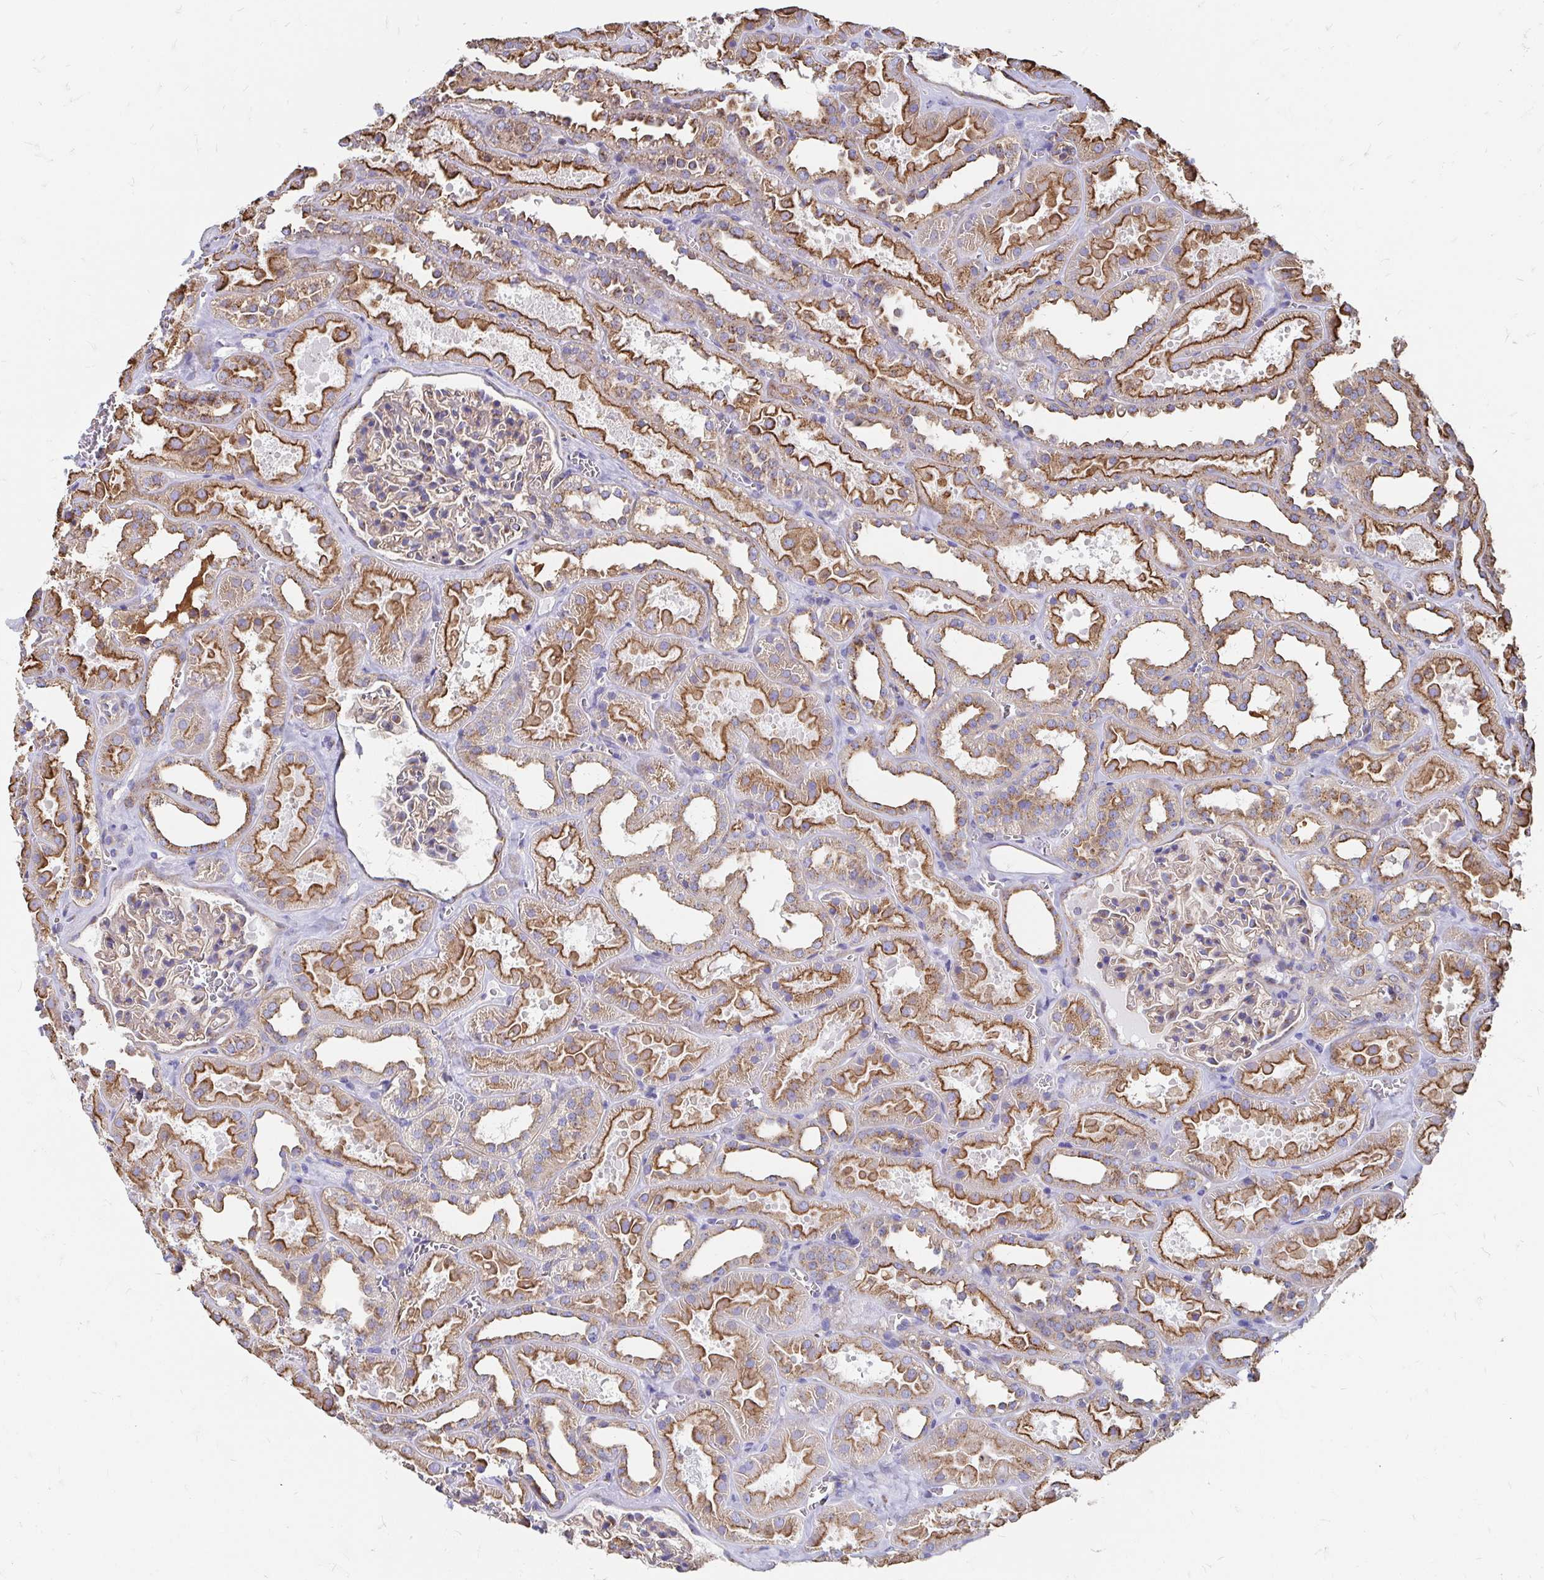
{"staining": {"intensity": "weak", "quantity": "25%-75%", "location": "cytoplasmic/membranous"}, "tissue": "kidney", "cell_type": "Cells in glomeruli", "image_type": "normal", "snomed": [{"axis": "morphology", "description": "Normal tissue, NOS"}, {"axis": "topography", "description": "Kidney"}], "caption": "This histopathology image displays immunohistochemistry (IHC) staining of normal human kidney, with low weak cytoplasmic/membranous positivity in about 25%-75% of cells in glomeruli.", "gene": "CLTC", "patient": {"sex": "female", "age": 41}}